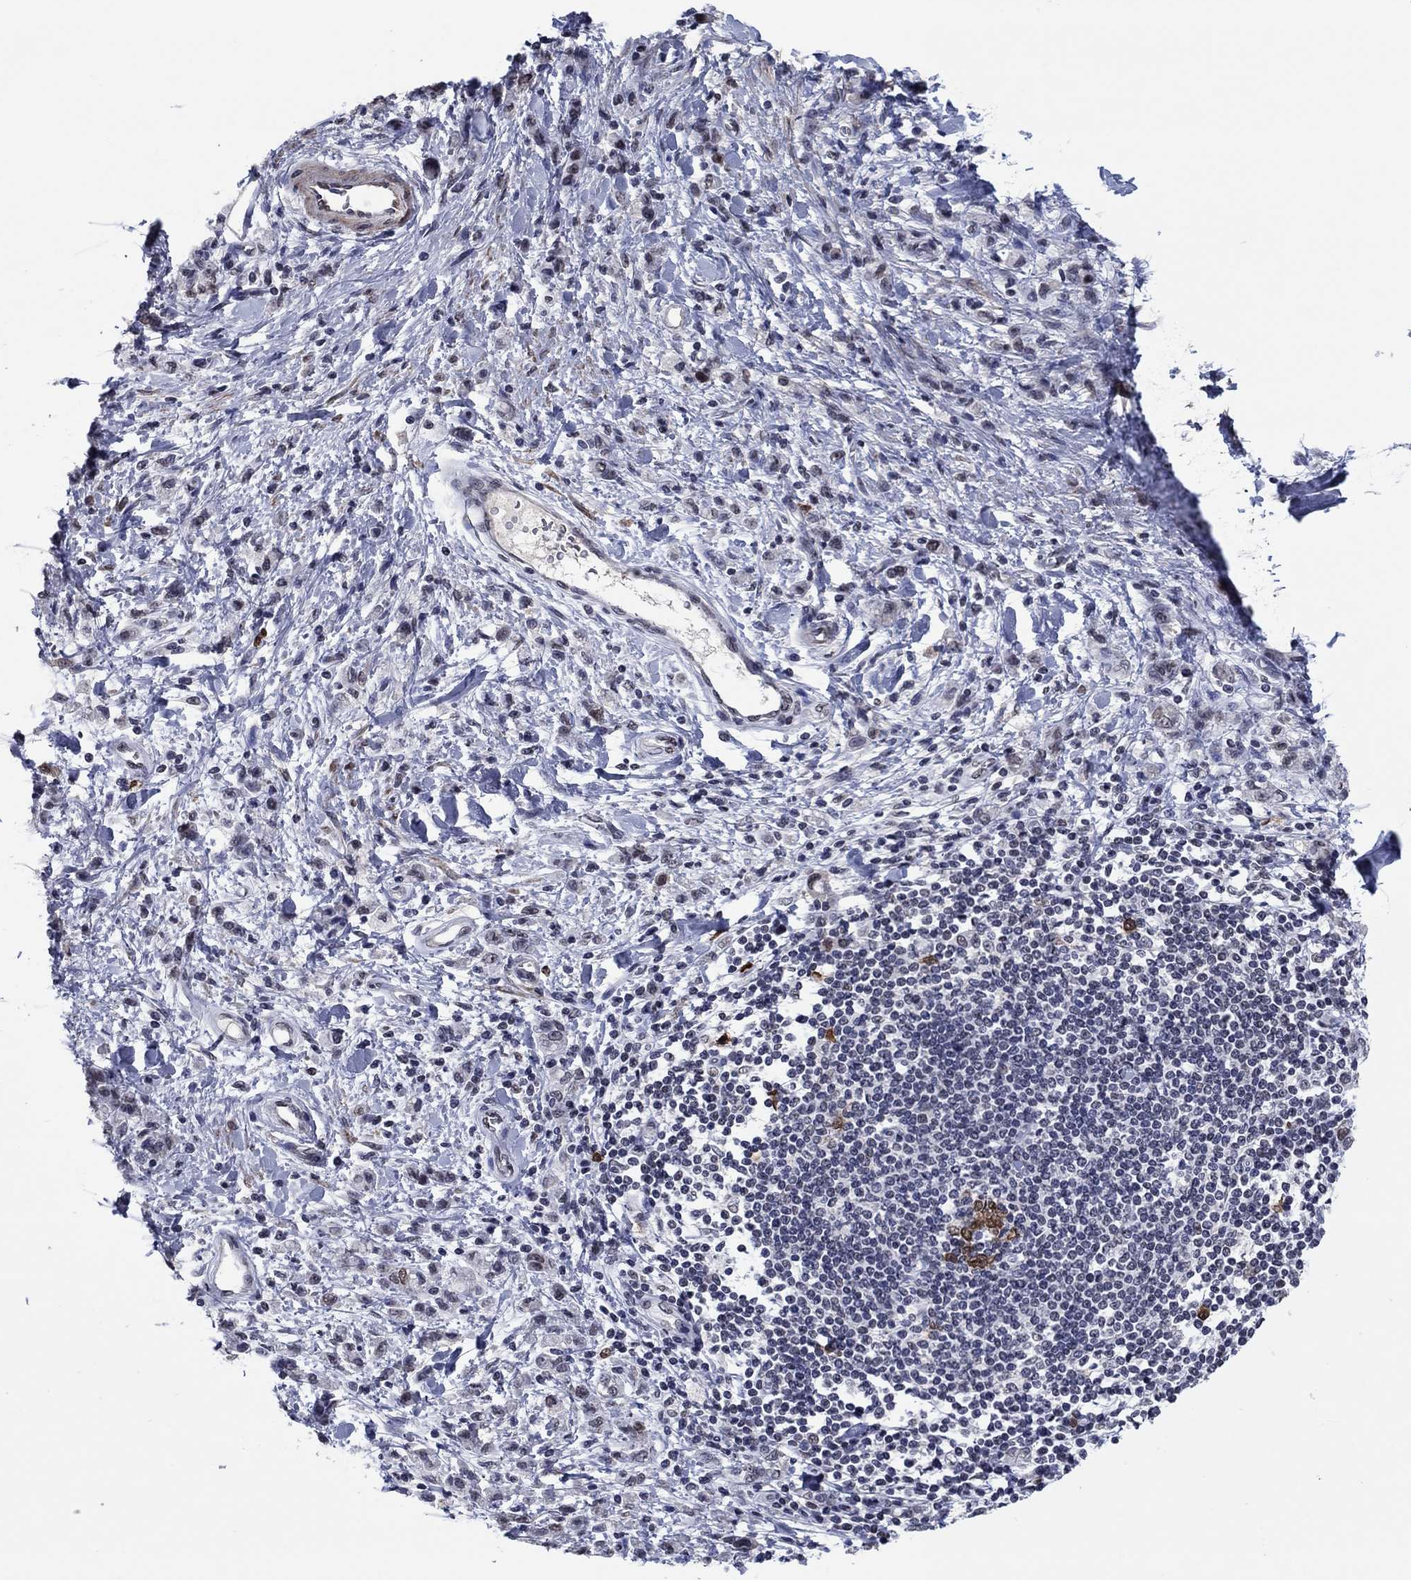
{"staining": {"intensity": "negative", "quantity": "none", "location": "none"}, "tissue": "stomach cancer", "cell_type": "Tumor cells", "image_type": "cancer", "snomed": [{"axis": "morphology", "description": "Adenocarcinoma, NOS"}, {"axis": "topography", "description": "Stomach"}], "caption": "DAB (3,3'-diaminobenzidine) immunohistochemical staining of stomach cancer (adenocarcinoma) shows no significant expression in tumor cells.", "gene": "TYMS", "patient": {"sex": "male", "age": 77}}